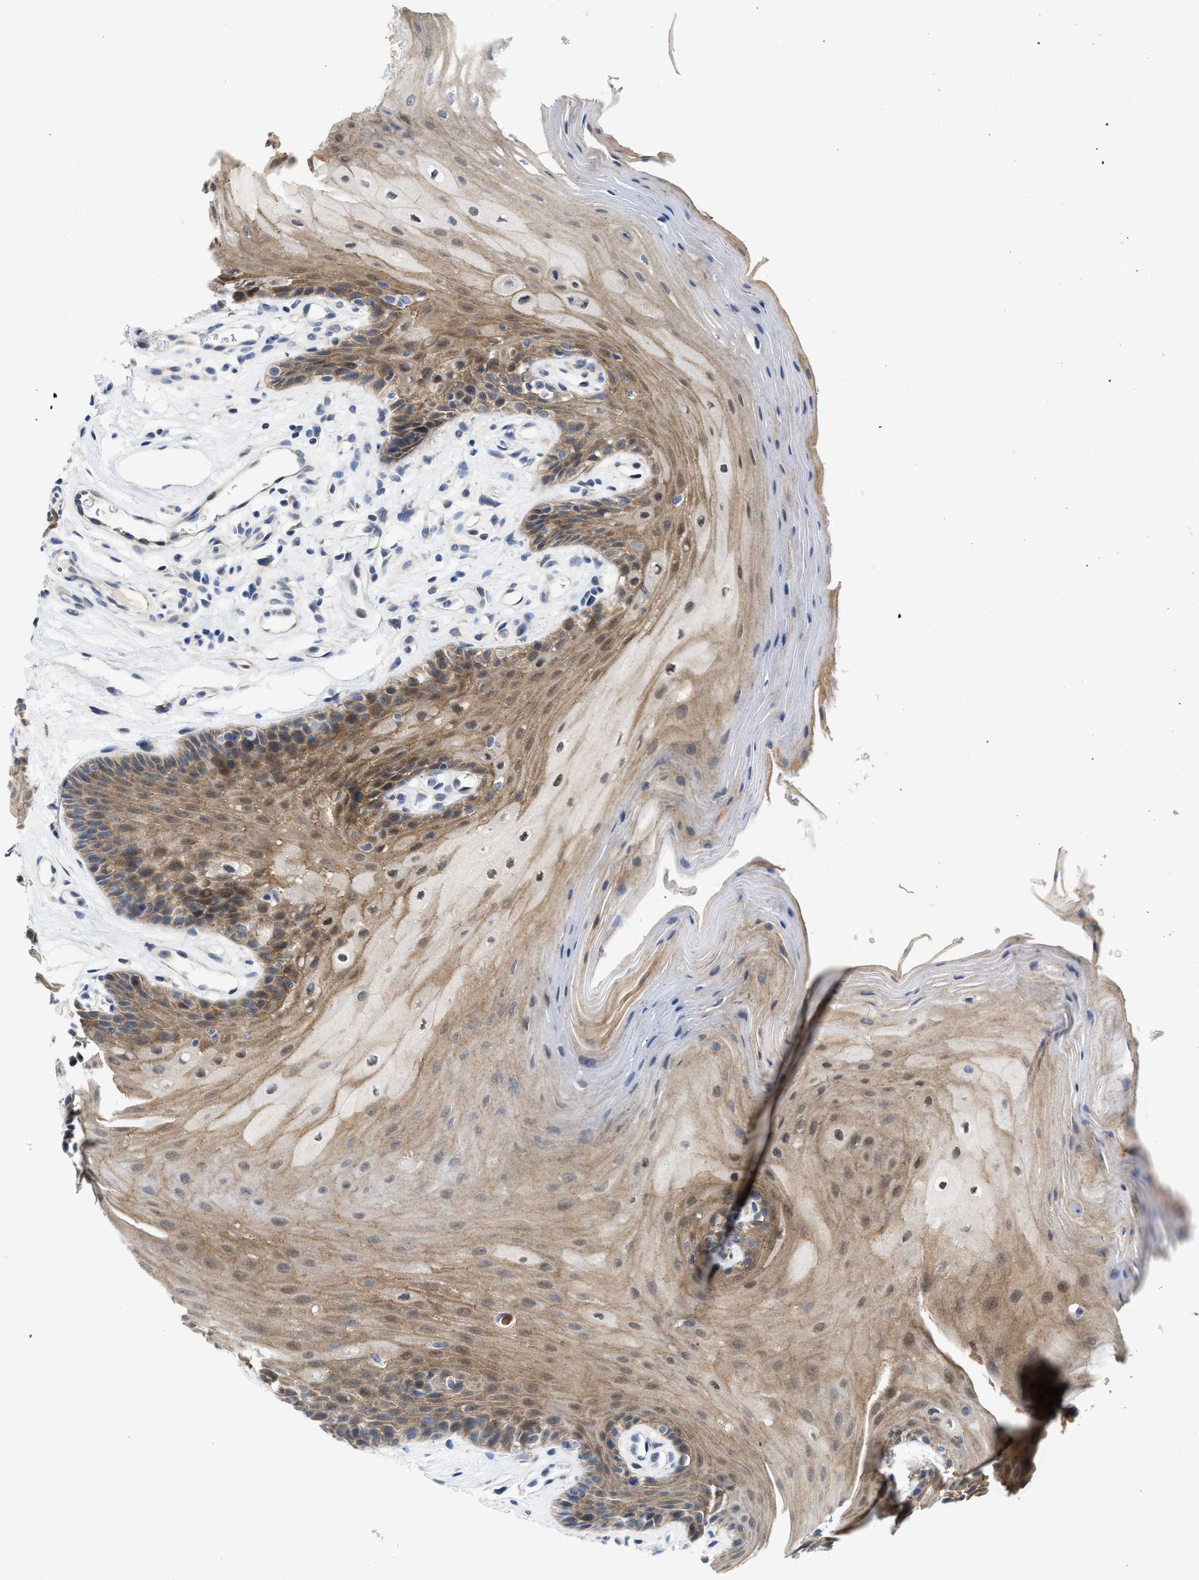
{"staining": {"intensity": "moderate", "quantity": ">75%", "location": "cytoplasmic/membranous"}, "tissue": "oral mucosa", "cell_type": "Squamous epithelial cells", "image_type": "normal", "snomed": [{"axis": "morphology", "description": "Normal tissue, NOS"}, {"axis": "morphology", "description": "Squamous cell carcinoma, NOS"}, {"axis": "topography", "description": "Oral tissue"}, {"axis": "topography", "description": "Head-Neck"}], "caption": "Immunohistochemical staining of benign oral mucosa demonstrates moderate cytoplasmic/membranous protein positivity in approximately >75% of squamous epithelial cells.", "gene": "CDPF1", "patient": {"sex": "male", "age": 71}}